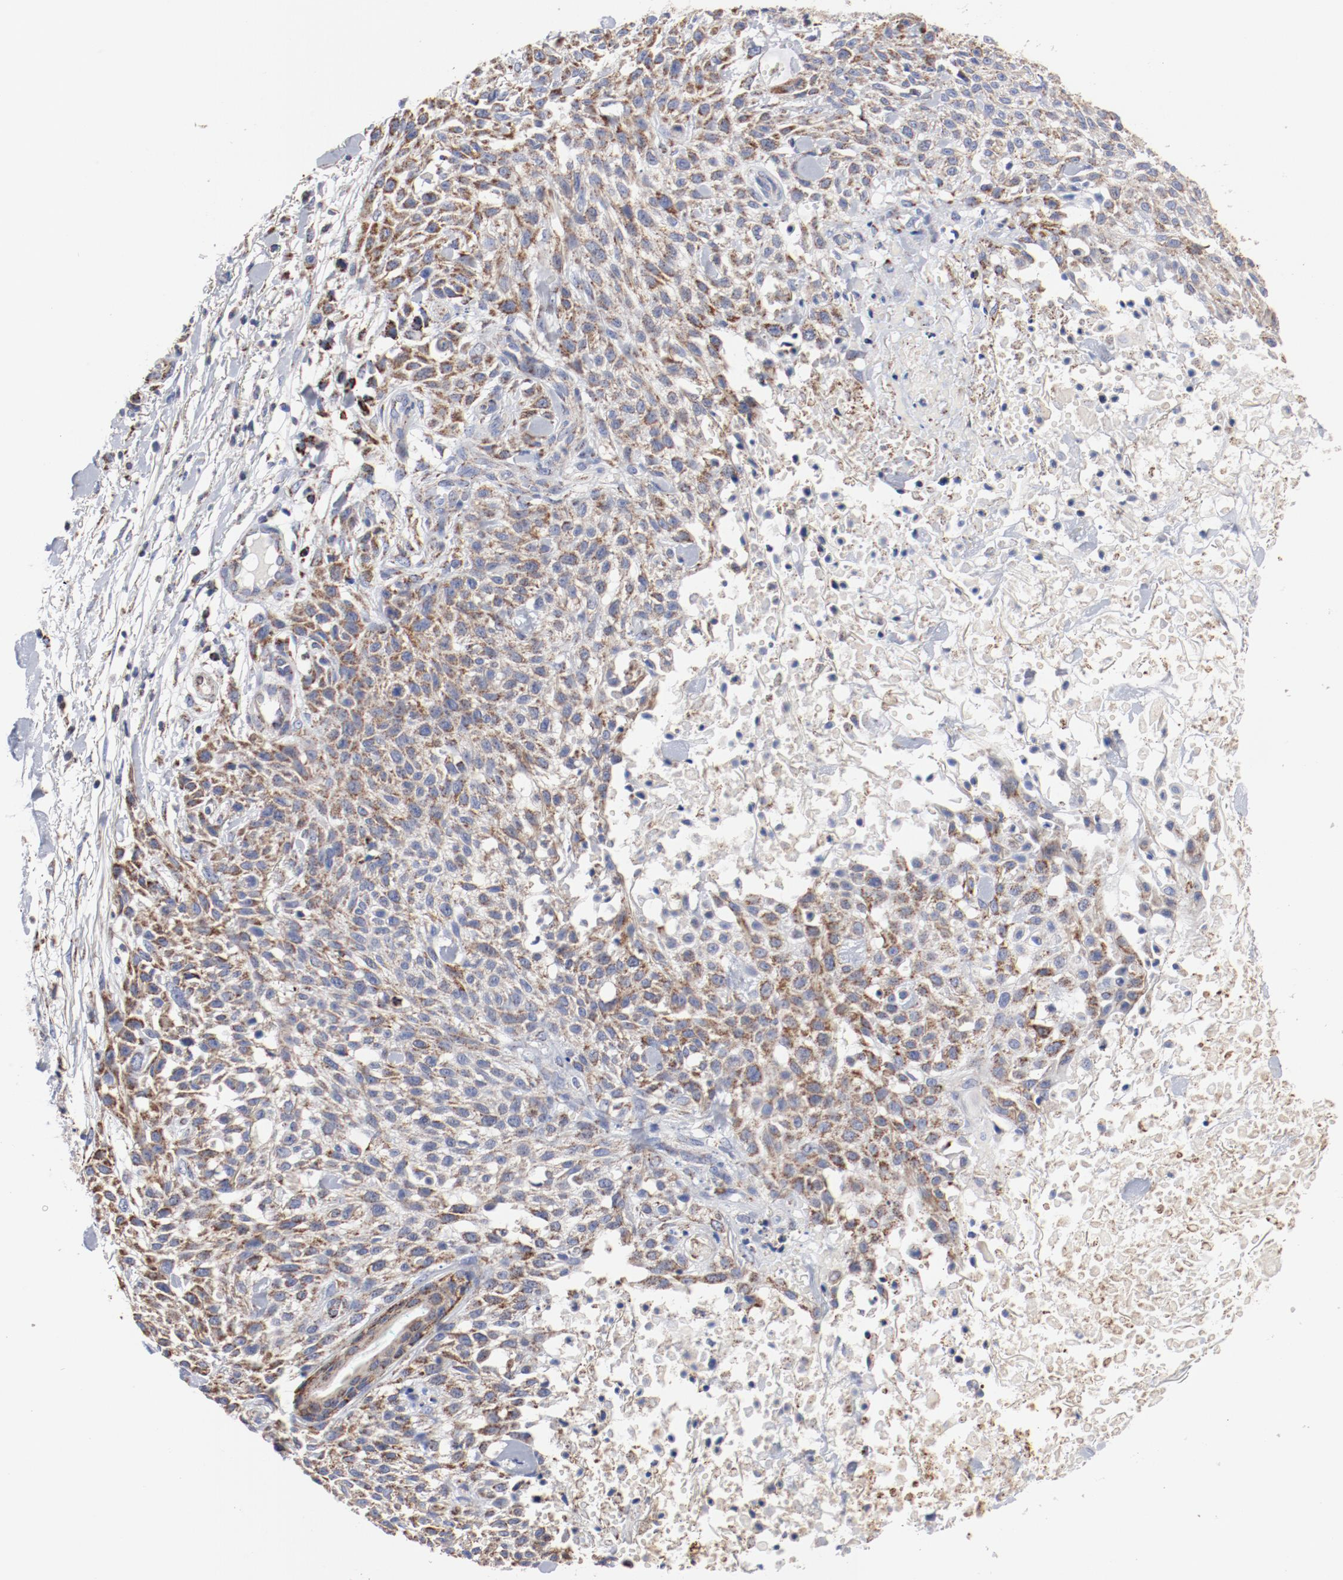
{"staining": {"intensity": "moderate", "quantity": ">75%", "location": "cytoplasmic/membranous"}, "tissue": "skin cancer", "cell_type": "Tumor cells", "image_type": "cancer", "snomed": [{"axis": "morphology", "description": "Squamous cell carcinoma, NOS"}, {"axis": "topography", "description": "Skin"}], "caption": "Tumor cells show medium levels of moderate cytoplasmic/membranous positivity in approximately >75% of cells in human skin cancer.", "gene": "NDUFV2", "patient": {"sex": "female", "age": 42}}